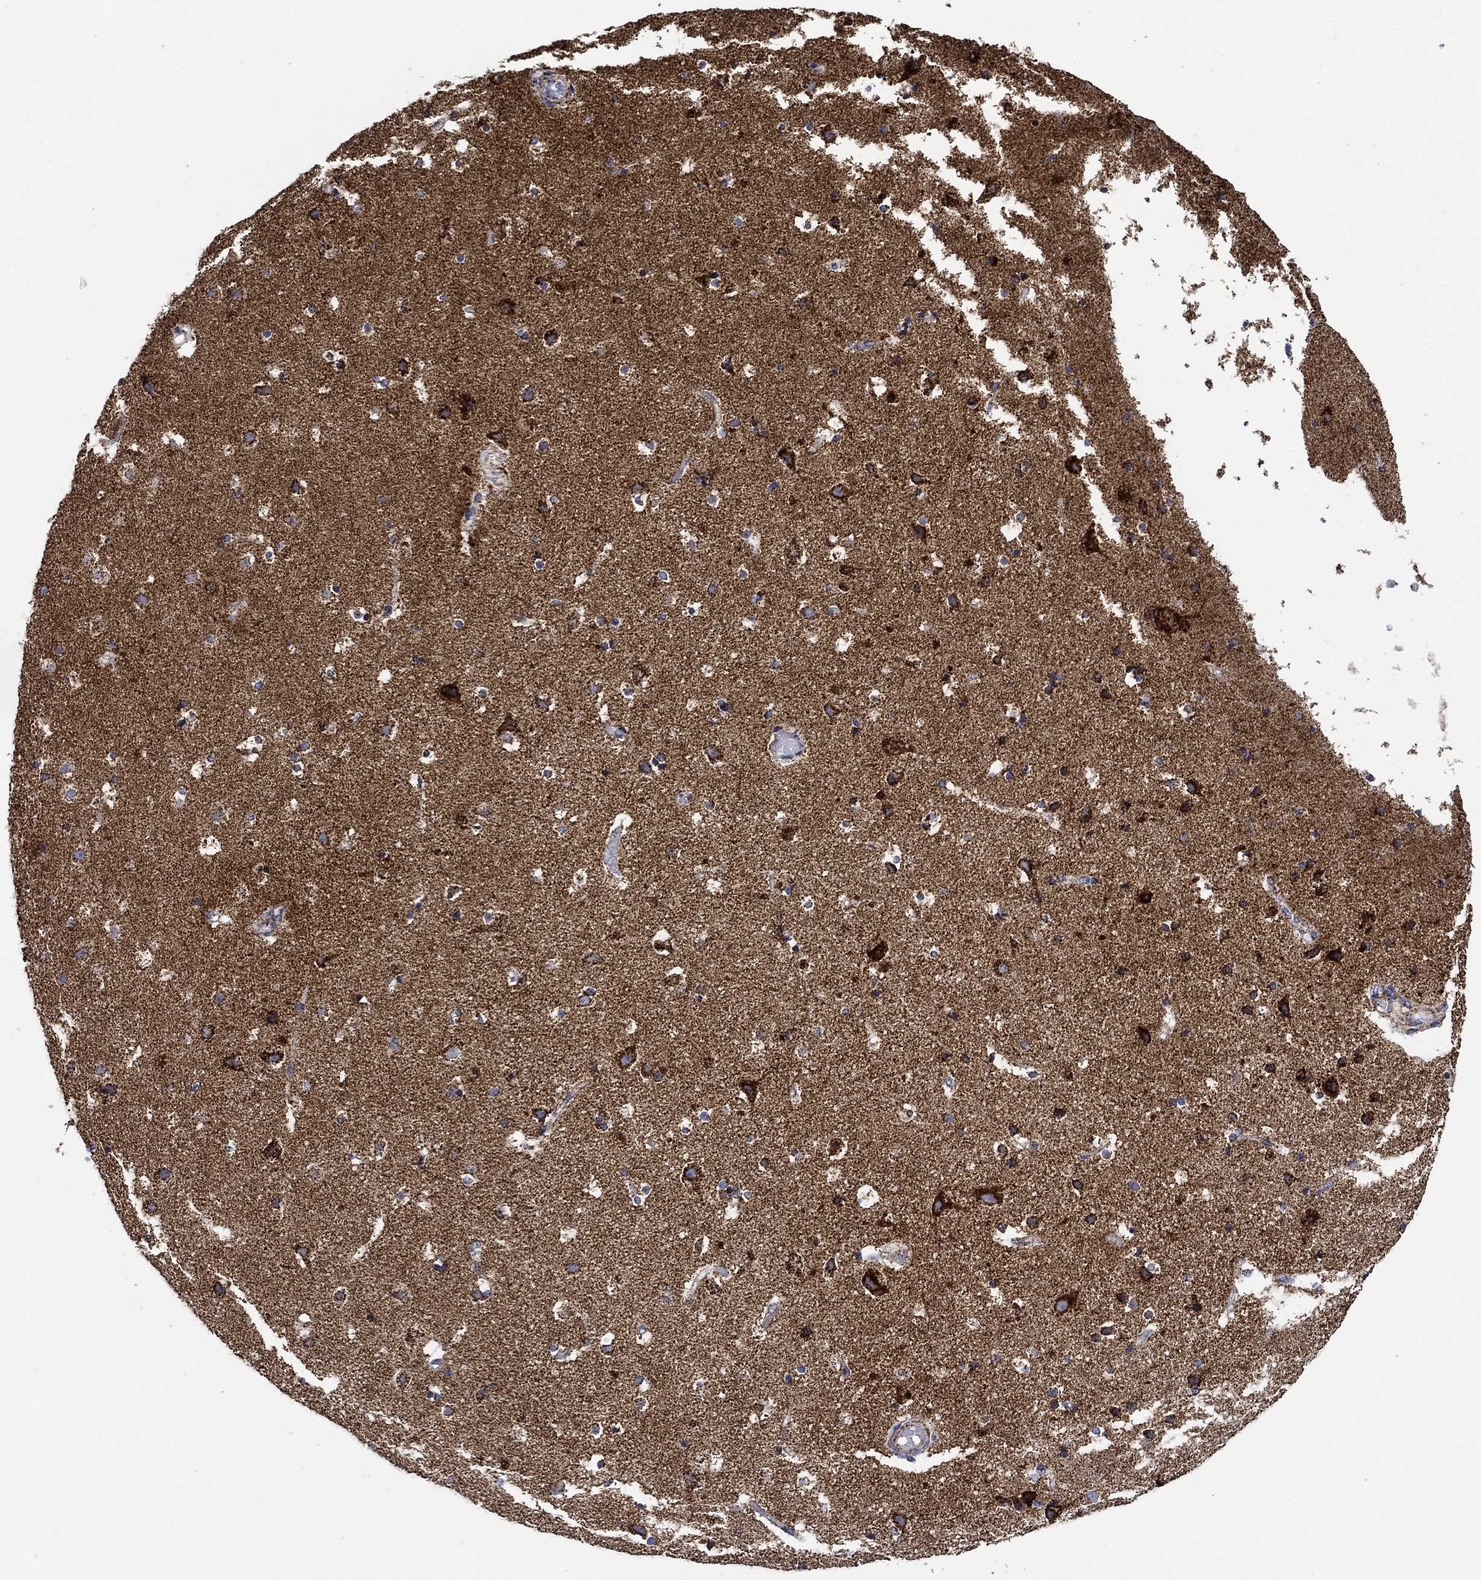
{"staining": {"intensity": "negative", "quantity": "none", "location": "none"}, "tissue": "cerebral cortex", "cell_type": "Endothelial cells", "image_type": "normal", "snomed": [{"axis": "morphology", "description": "Normal tissue, NOS"}, {"axis": "topography", "description": "Cerebral cortex"}], "caption": "The histopathology image reveals no significant expression in endothelial cells of cerebral cortex. (DAB immunohistochemistry (IHC) visualized using brightfield microscopy, high magnification).", "gene": "NDUFS3", "patient": {"sex": "female", "age": 52}}